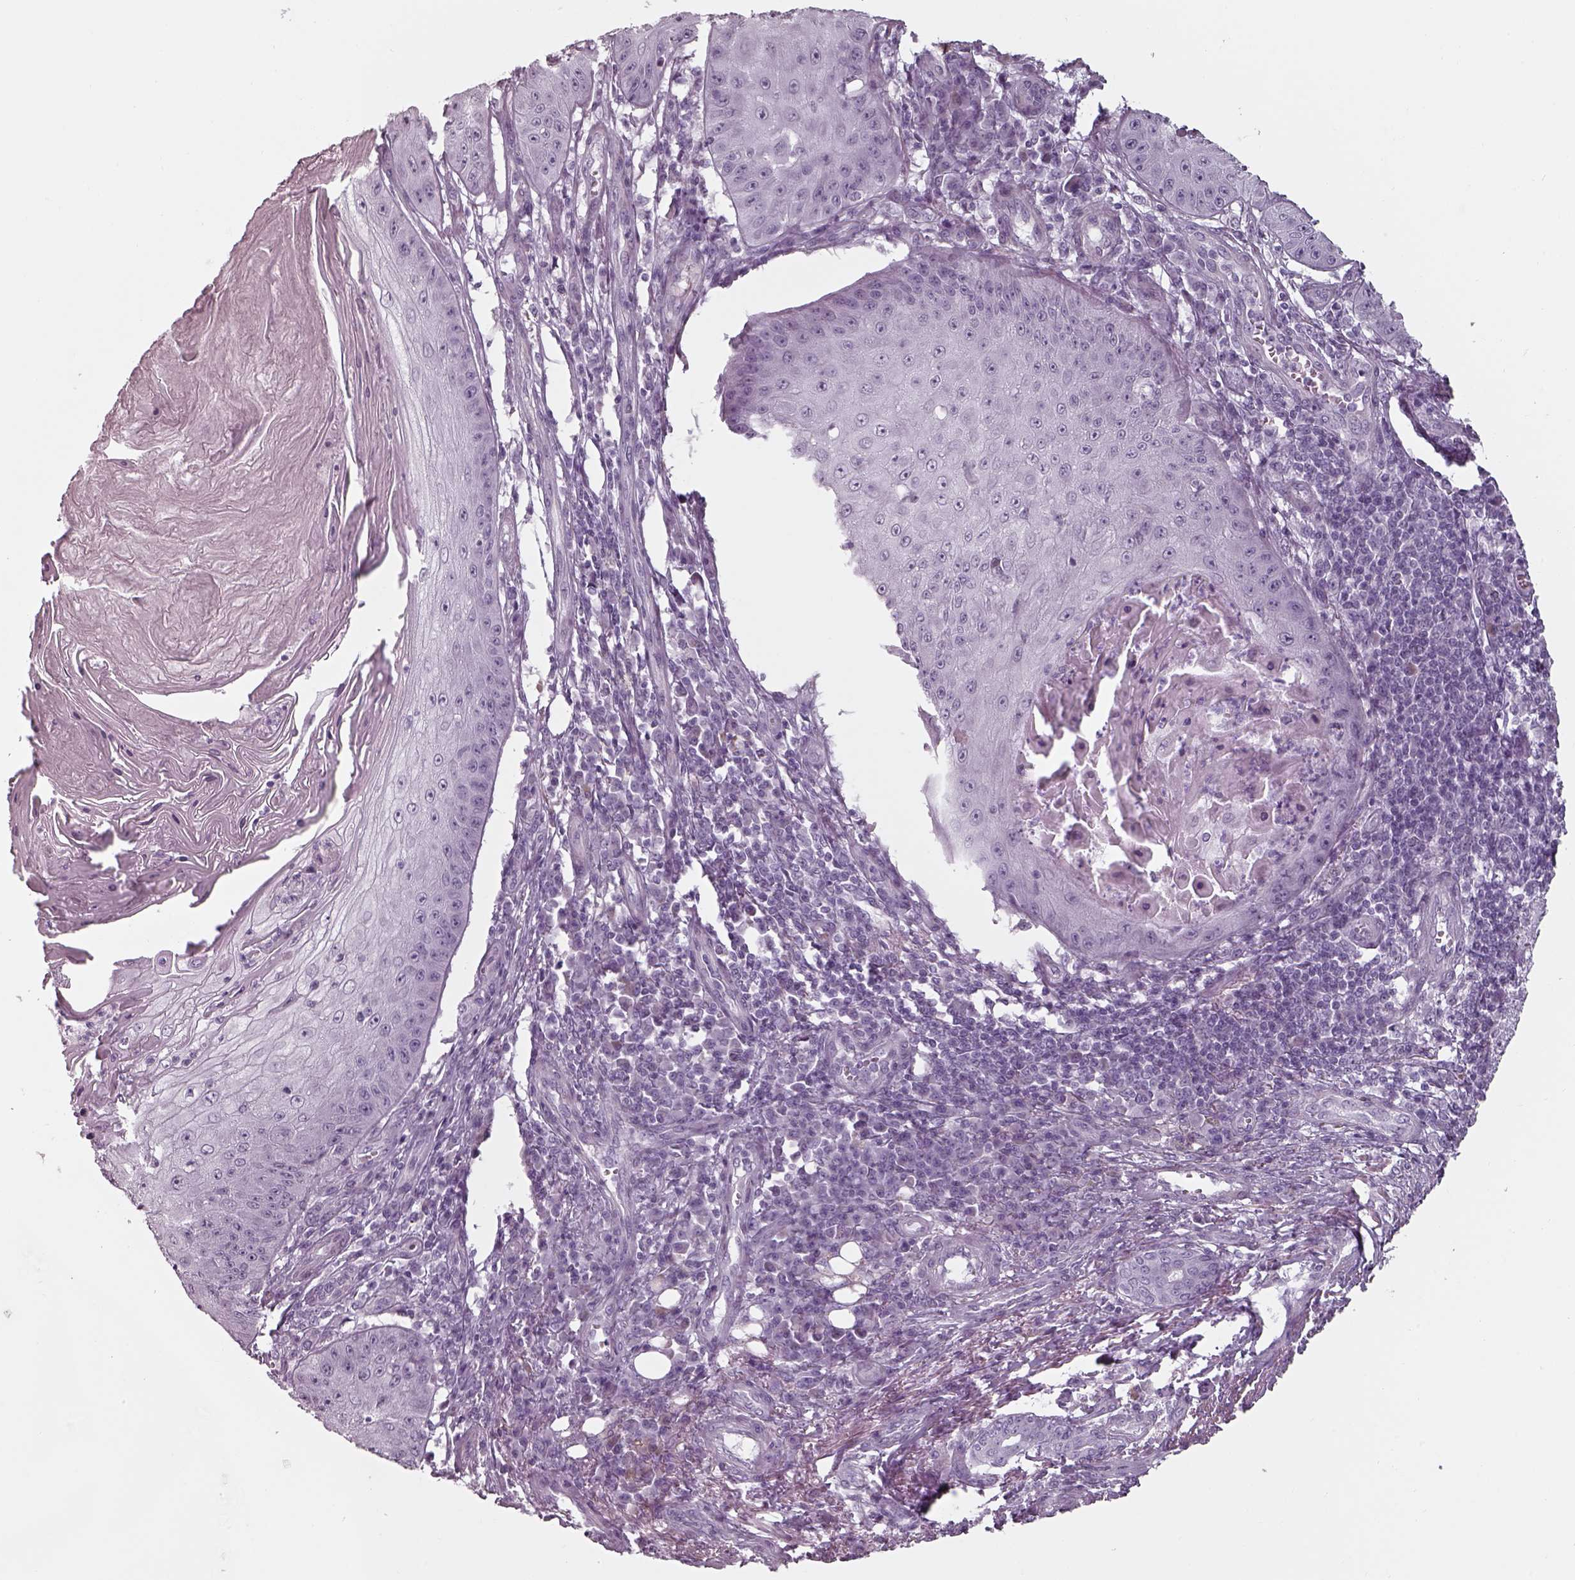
{"staining": {"intensity": "negative", "quantity": "none", "location": "none"}, "tissue": "skin cancer", "cell_type": "Tumor cells", "image_type": "cancer", "snomed": [{"axis": "morphology", "description": "Squamous cell carcinoma, NOS"}, {"axis": "topography", "description": "Skin"}], "caption": "Photomicrograph shows no protein staining in tumor cells of skin squamous cell carcinoma tissue.", "gene": "SEPTIN14", "patient": {"sex": "male", "age": 70}}